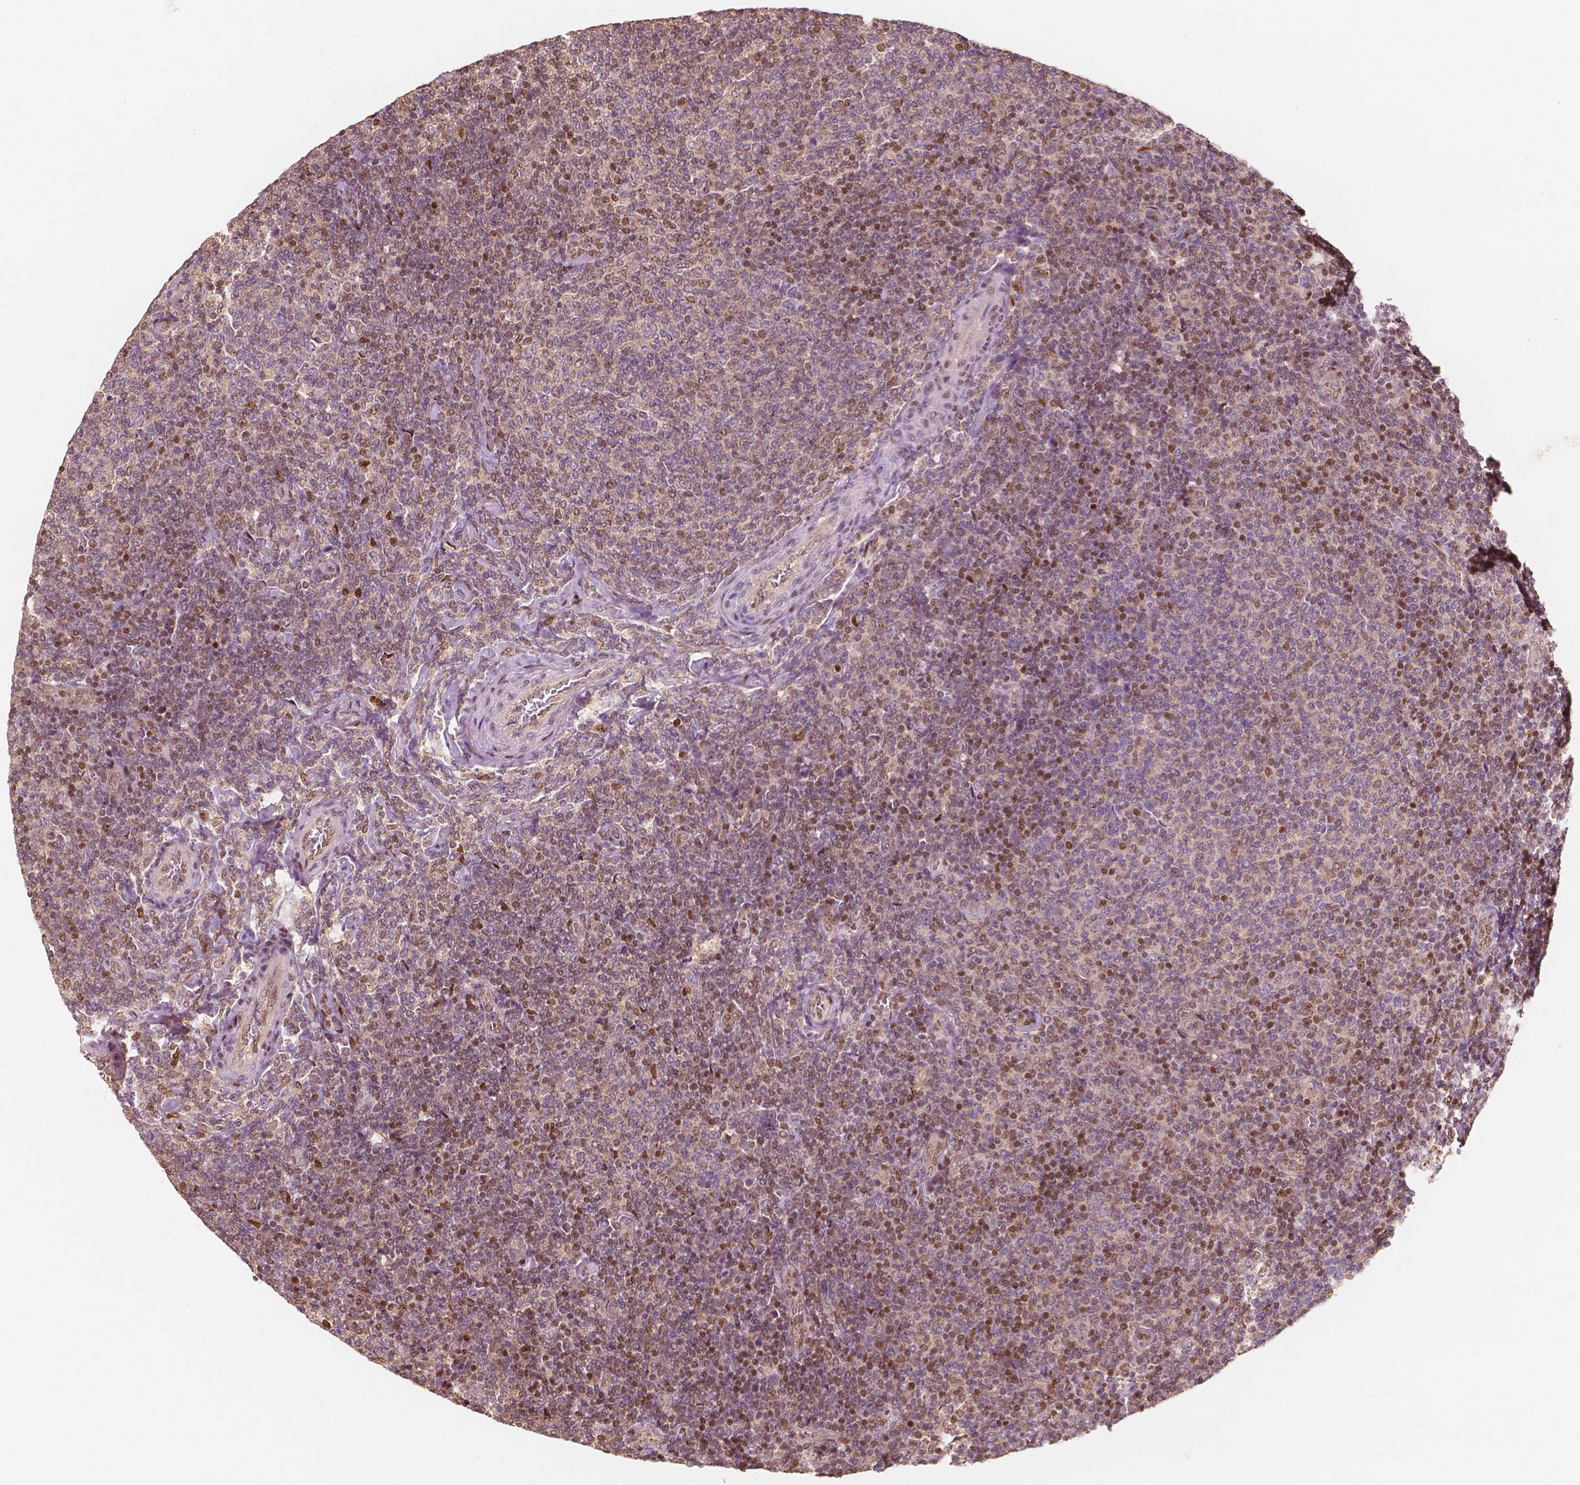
{"staining": {"intensity": "moderate", "quantity": "25%-75%", "location": "nuclear"}, "tissue": "lymphoma", "cell_type": "Tumor cells", "image_type": "cancer", "snomed": [{"axis": "morphology", "description": "Malignant lymphoma, non-Hodgkin's type, Low grade"}, {"axis": "topography", "description": "Lymph node"}], "caption": "Moderate nuclear expression is seen in about 25%-75% of tumor cells in low-grade malignant lymphoma, non-Hodgkin's type. (brown staining indicates protein expression, while blue staining denotes nuclei).", "gene": "TBC1D17", "patient": {"sex": "male", "age": 52}}